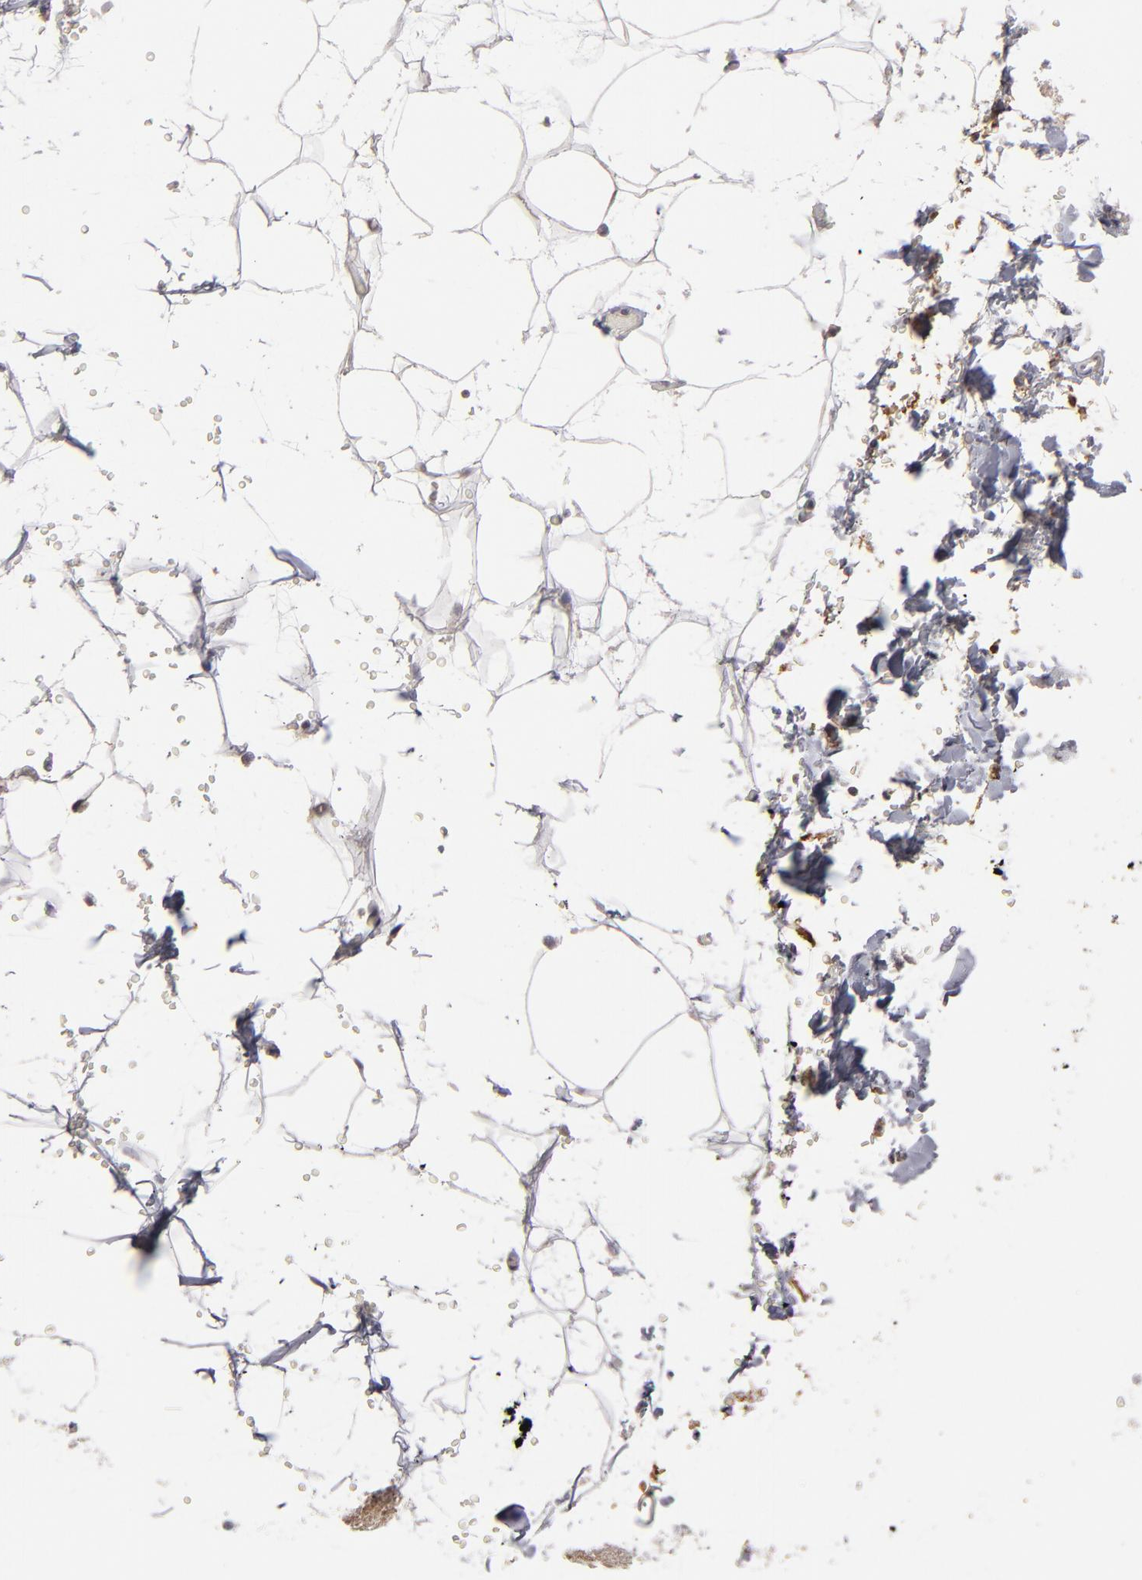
{"staining": {"intensity": "negative", "quantity": "none", "location": "none"}, "tissue": "soft tissue", "cell_type": "Fibroblasts", "image_type": "normal", "snomed": [{"axis": "morphology", "description": "Normal tissue, NOS"}, {"axis": "topography", "description": "Soft tissue"}], "caption": "Immunohistochemistry (IHC) micrograph of normal soft tissue: human soft tissue stained with DAB demonstrates no significant protein expression in fibroblasts.", "gene": "GLCCI1", "patient": {"sex": "male", "age": 72}}